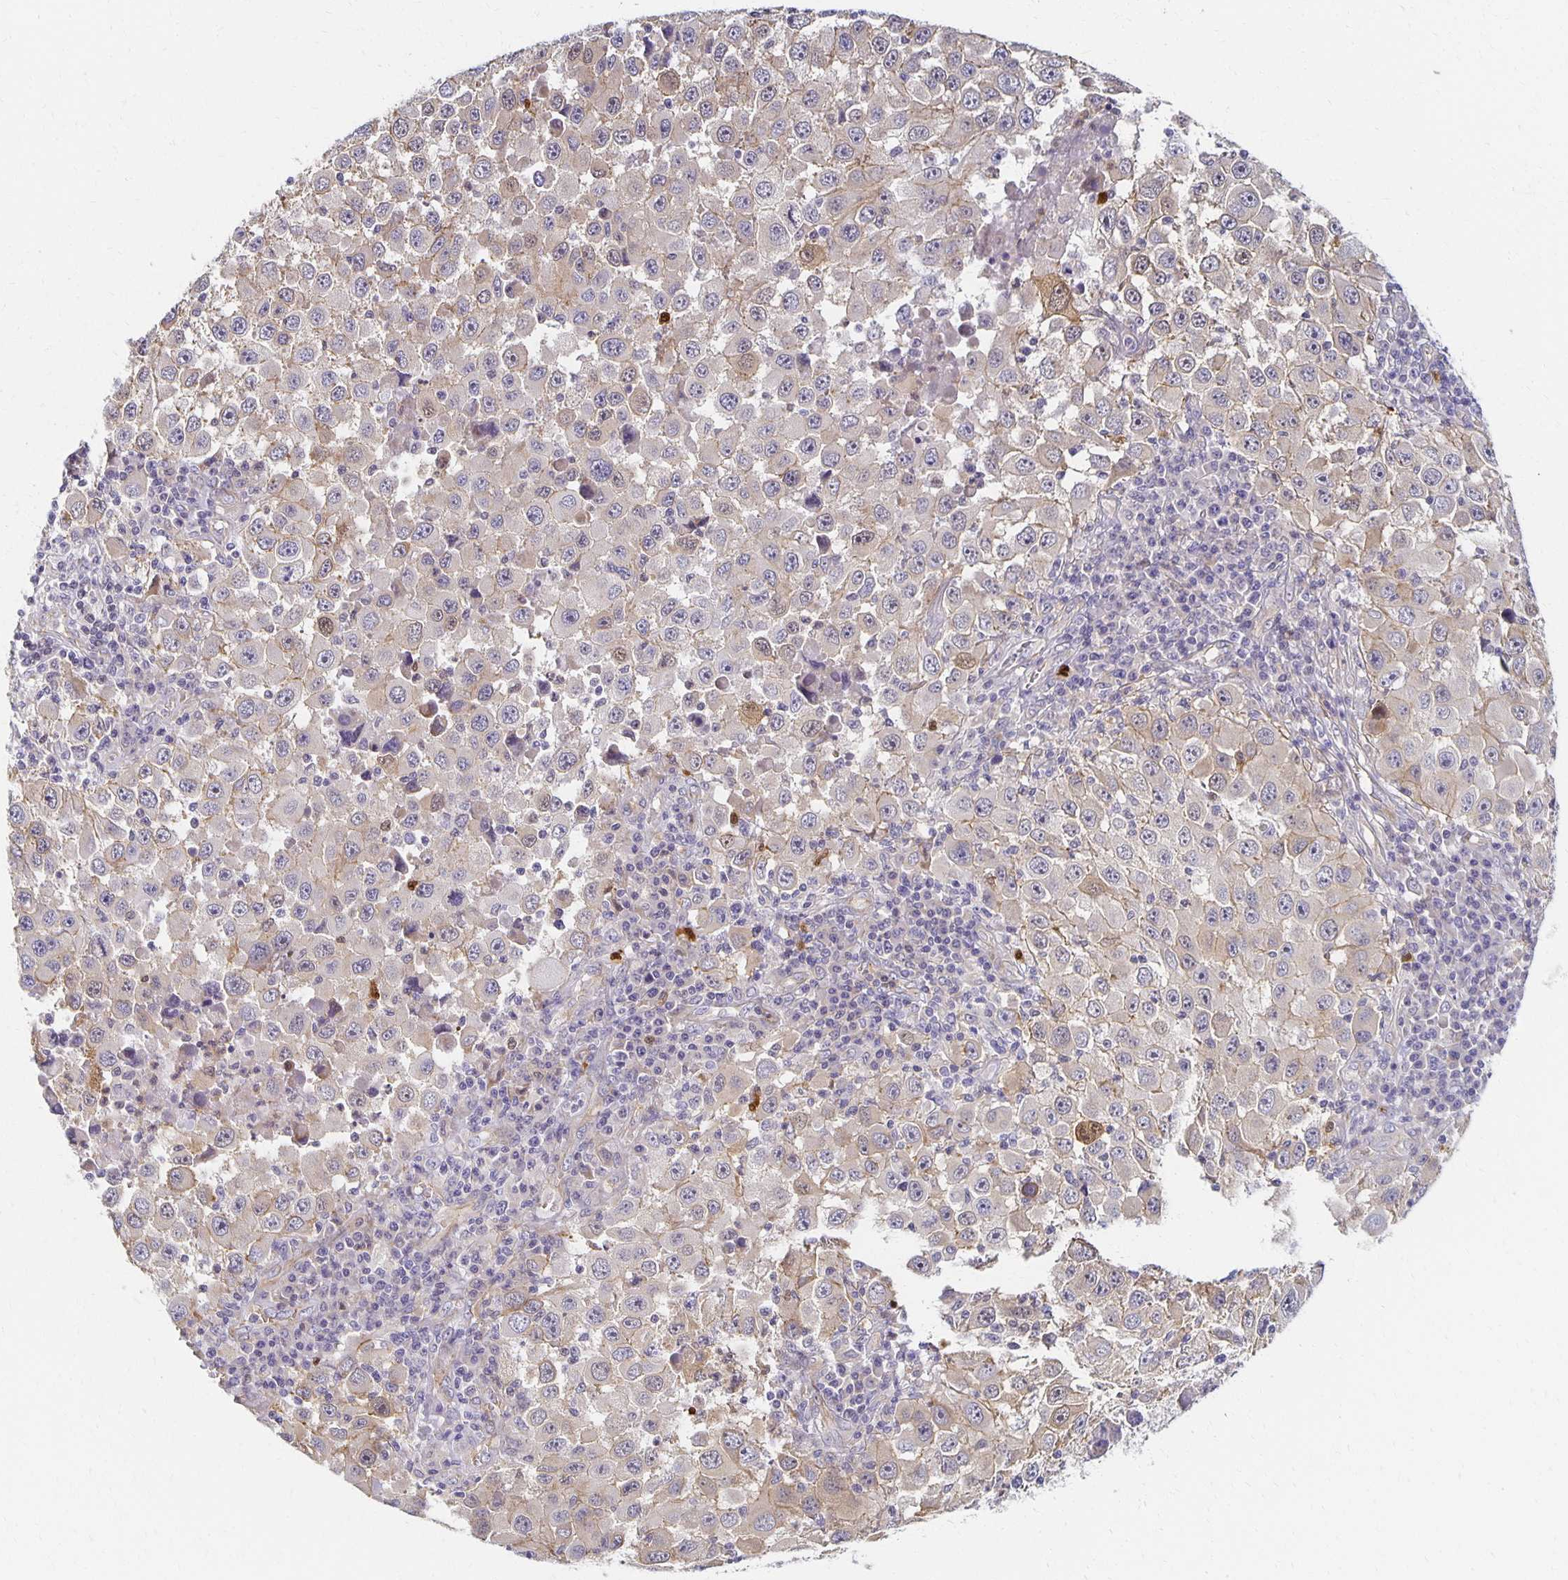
{"staining": {"intensity": "weak", "quantity": "<25%", "location": "cytoplasmic/membranous,nuclear"}, "tissue": "melanoma", "cell_type": "Tumor cells", "image_type": "cancer", "snomed": [{"axis": "morphology", "description": "Malignant melanoma, Metastatic site"}, {"axis": "topography", "description": "Lymph node"}], "caption": "Tumor cells show no significant expression in melanoma.", "gene": "SORL1", "patient": {"sex": "female", "age": 67}}